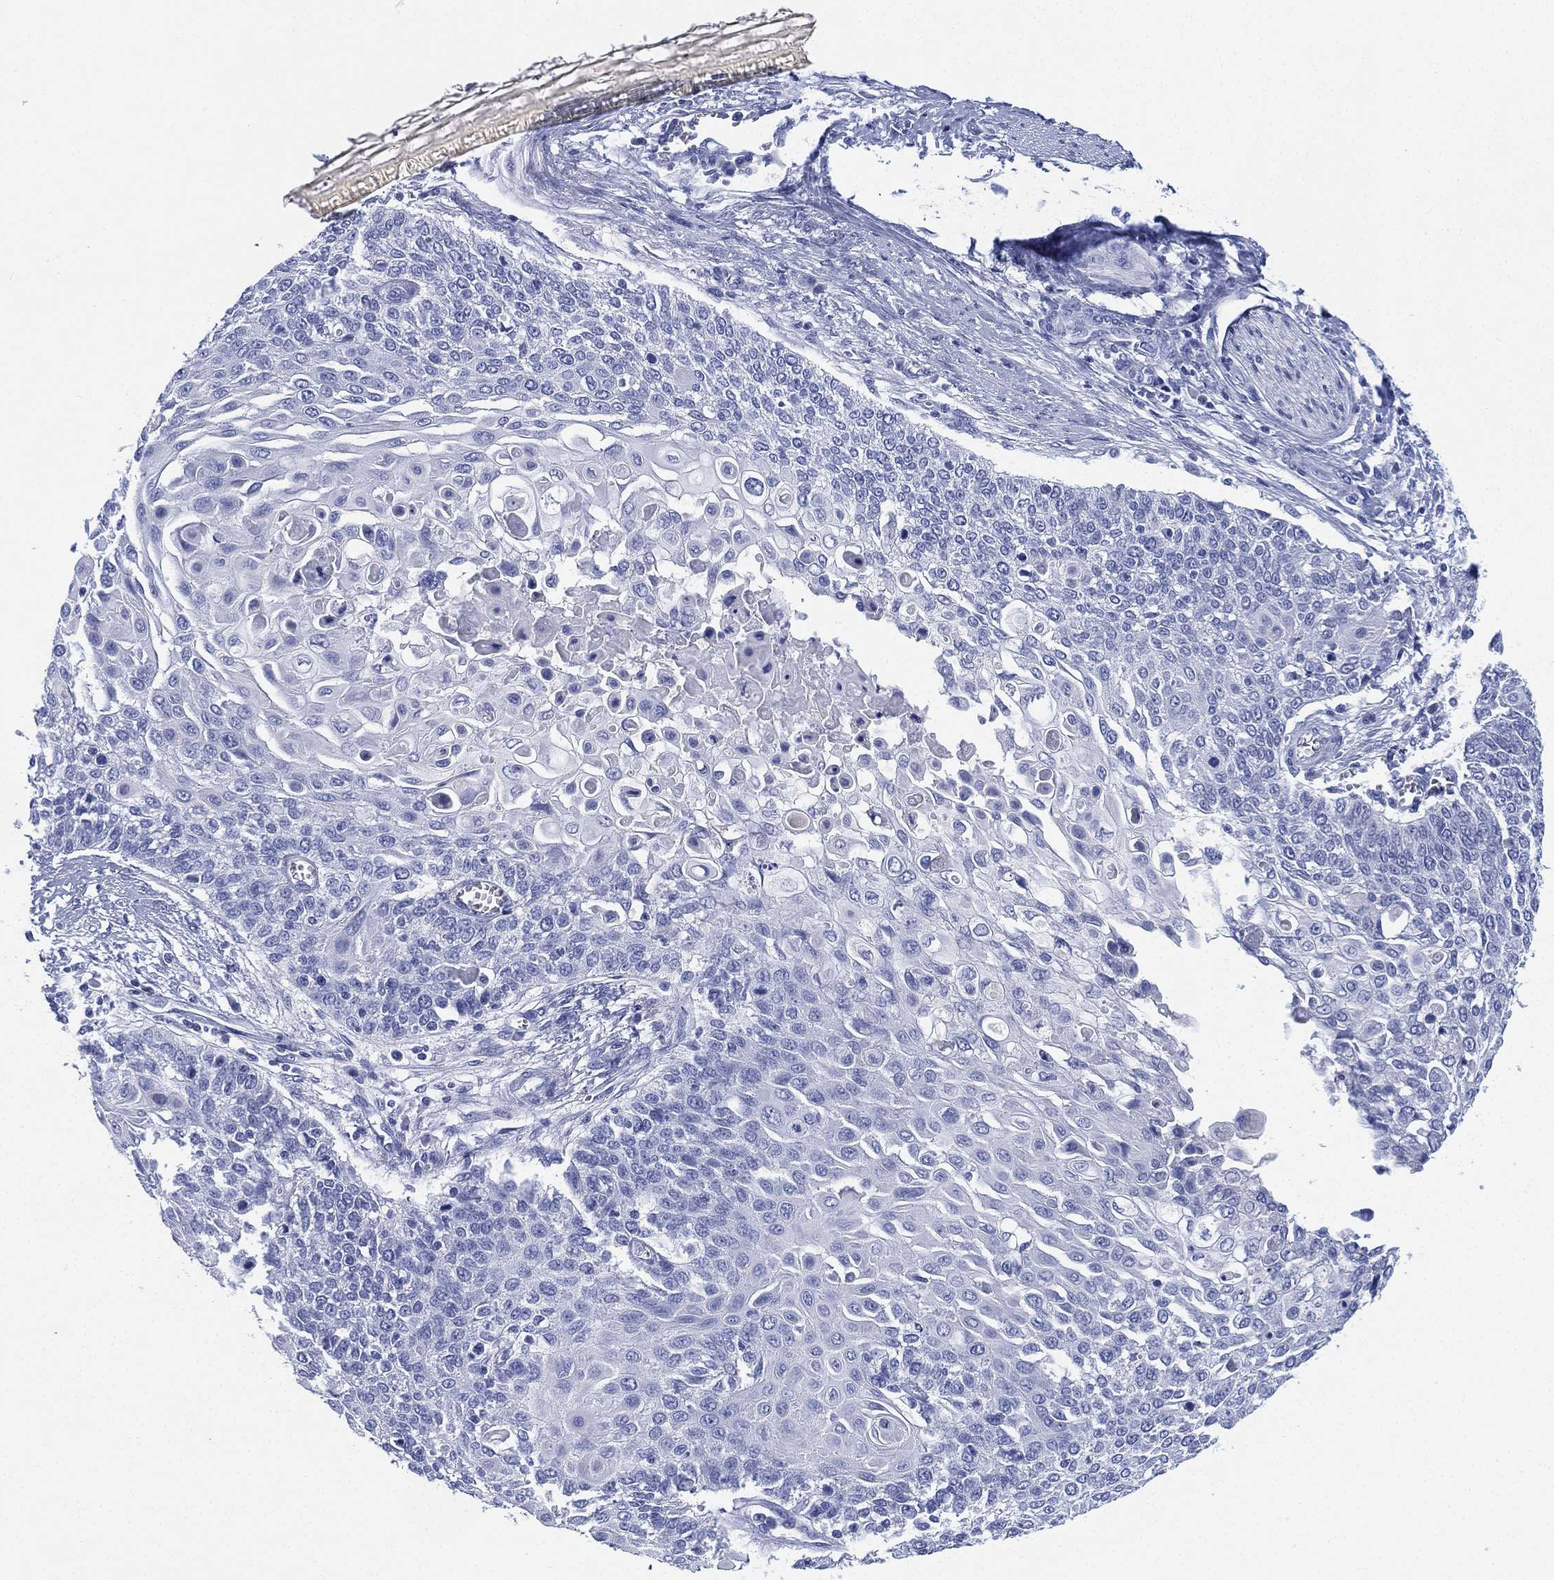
{"staining": {"intensity": "negative", "quantity": "none", "location": "none"}, "tissue": "cervical cancer", "cell_type": "Tumor cells", "image_type": "cancer", "snomed": [{"axis": "morphology", "description": "Squamous cell carcinoma, NOS"}, {"axis": "topography", "description": "Cervix"}], "caption": "Immunohistochemistry (IHC) of cervical cancer (squamous cell carcinoma) displays no staining in tumor cells.", "gene": "SLC9C2", "patient": {"sex": "female", "age": 39}}